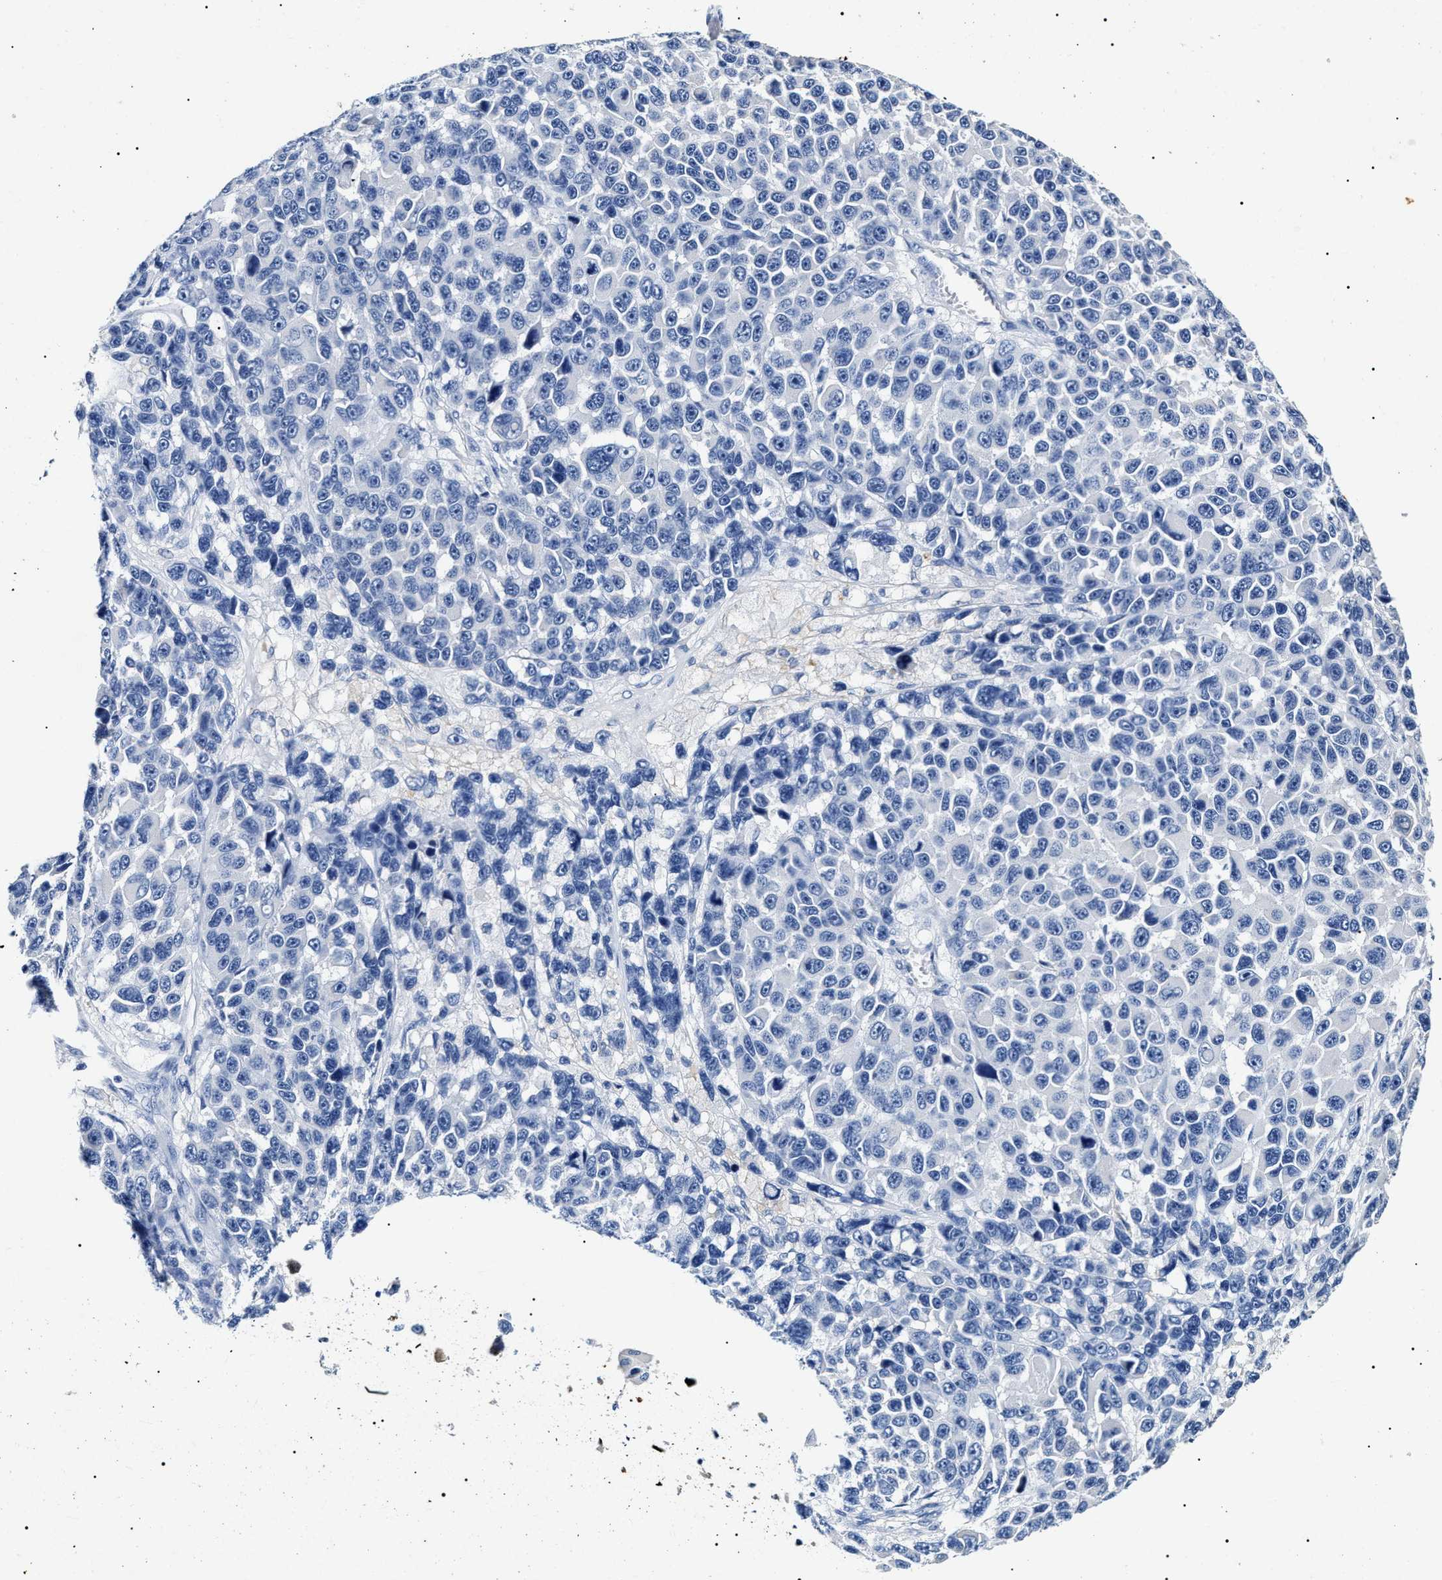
{"staining": {"intensity": "negative", "quantity": "none", "location": "none"}, "tissue": "melanoma", "cell_type": "Tumor cells", "image_type": "cancer", "snomed": [{"axis": "morphology", "description": "Malignant melanoma, NOS"}, {"axis": "topography", "description": "Skin"}], "caption": "High magnification brightfield microscopy of malignant melanoma stained with DAB (brown) and counterstained with hematoxylin (blue): tumor cells show no significant positivity.", "gene": "LRRC8E", "patient": {"sex": "male", "age": 53}}